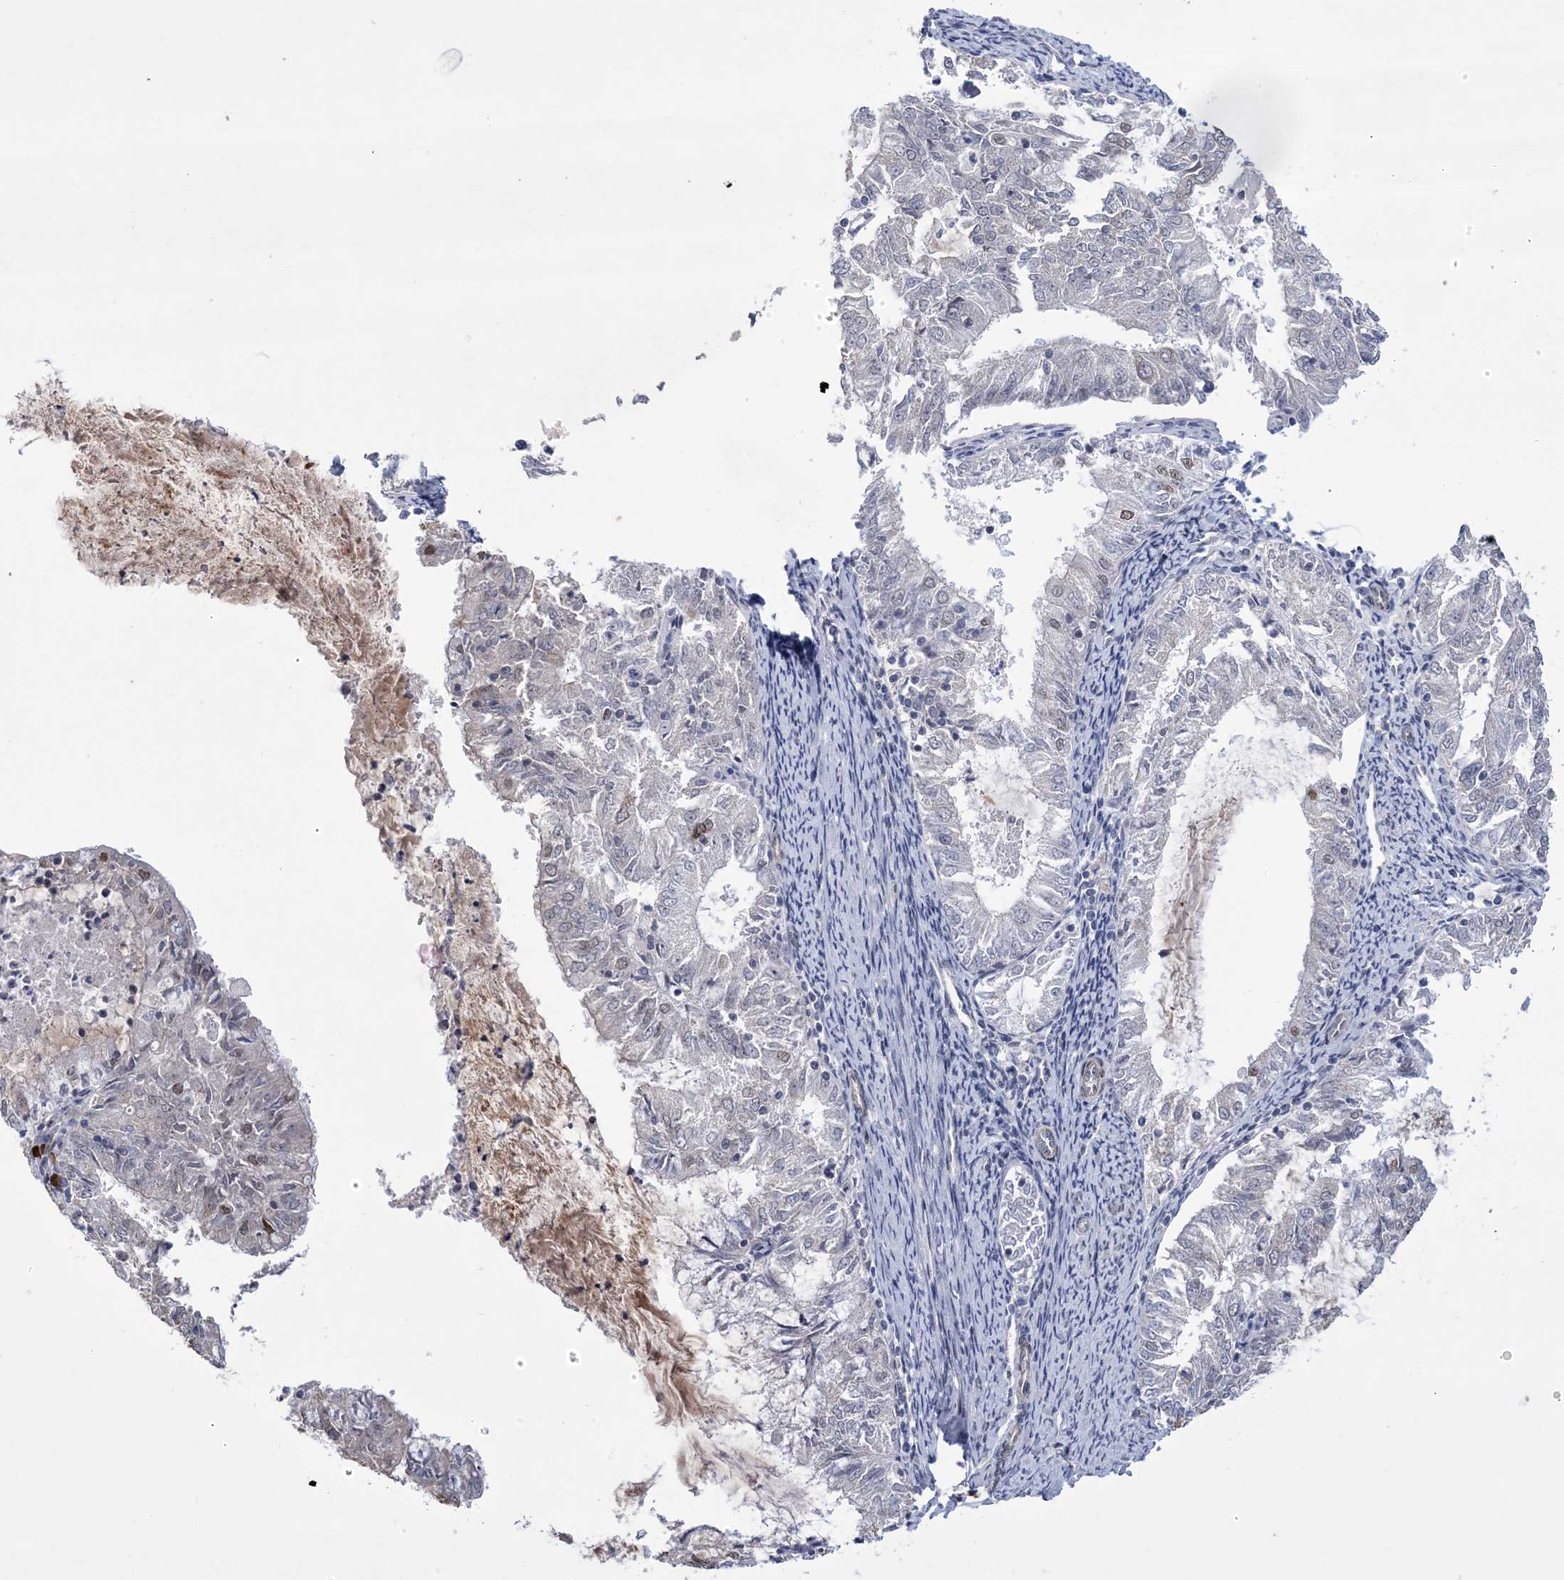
{"staining": {"intensity": "moderate", "quantity": "<25%", "location": "nuclear"}, "tissue": "endometrial cancer", "cell_type": "Tumor cells", "image_type": "cancer", "snomed": [{"axis": "morphology", "description": "Adenocarcinoma, NOS"}, {"axis": "topography", "description": "Endometrium"}], "caption": "Immunohistochemistry of endometrial cancer shows low levels of moderate nuclear positivity in about <25% of tumor cells.", "gene": "HOMEZ", "patient": {"sex": "female", "age": 57}}